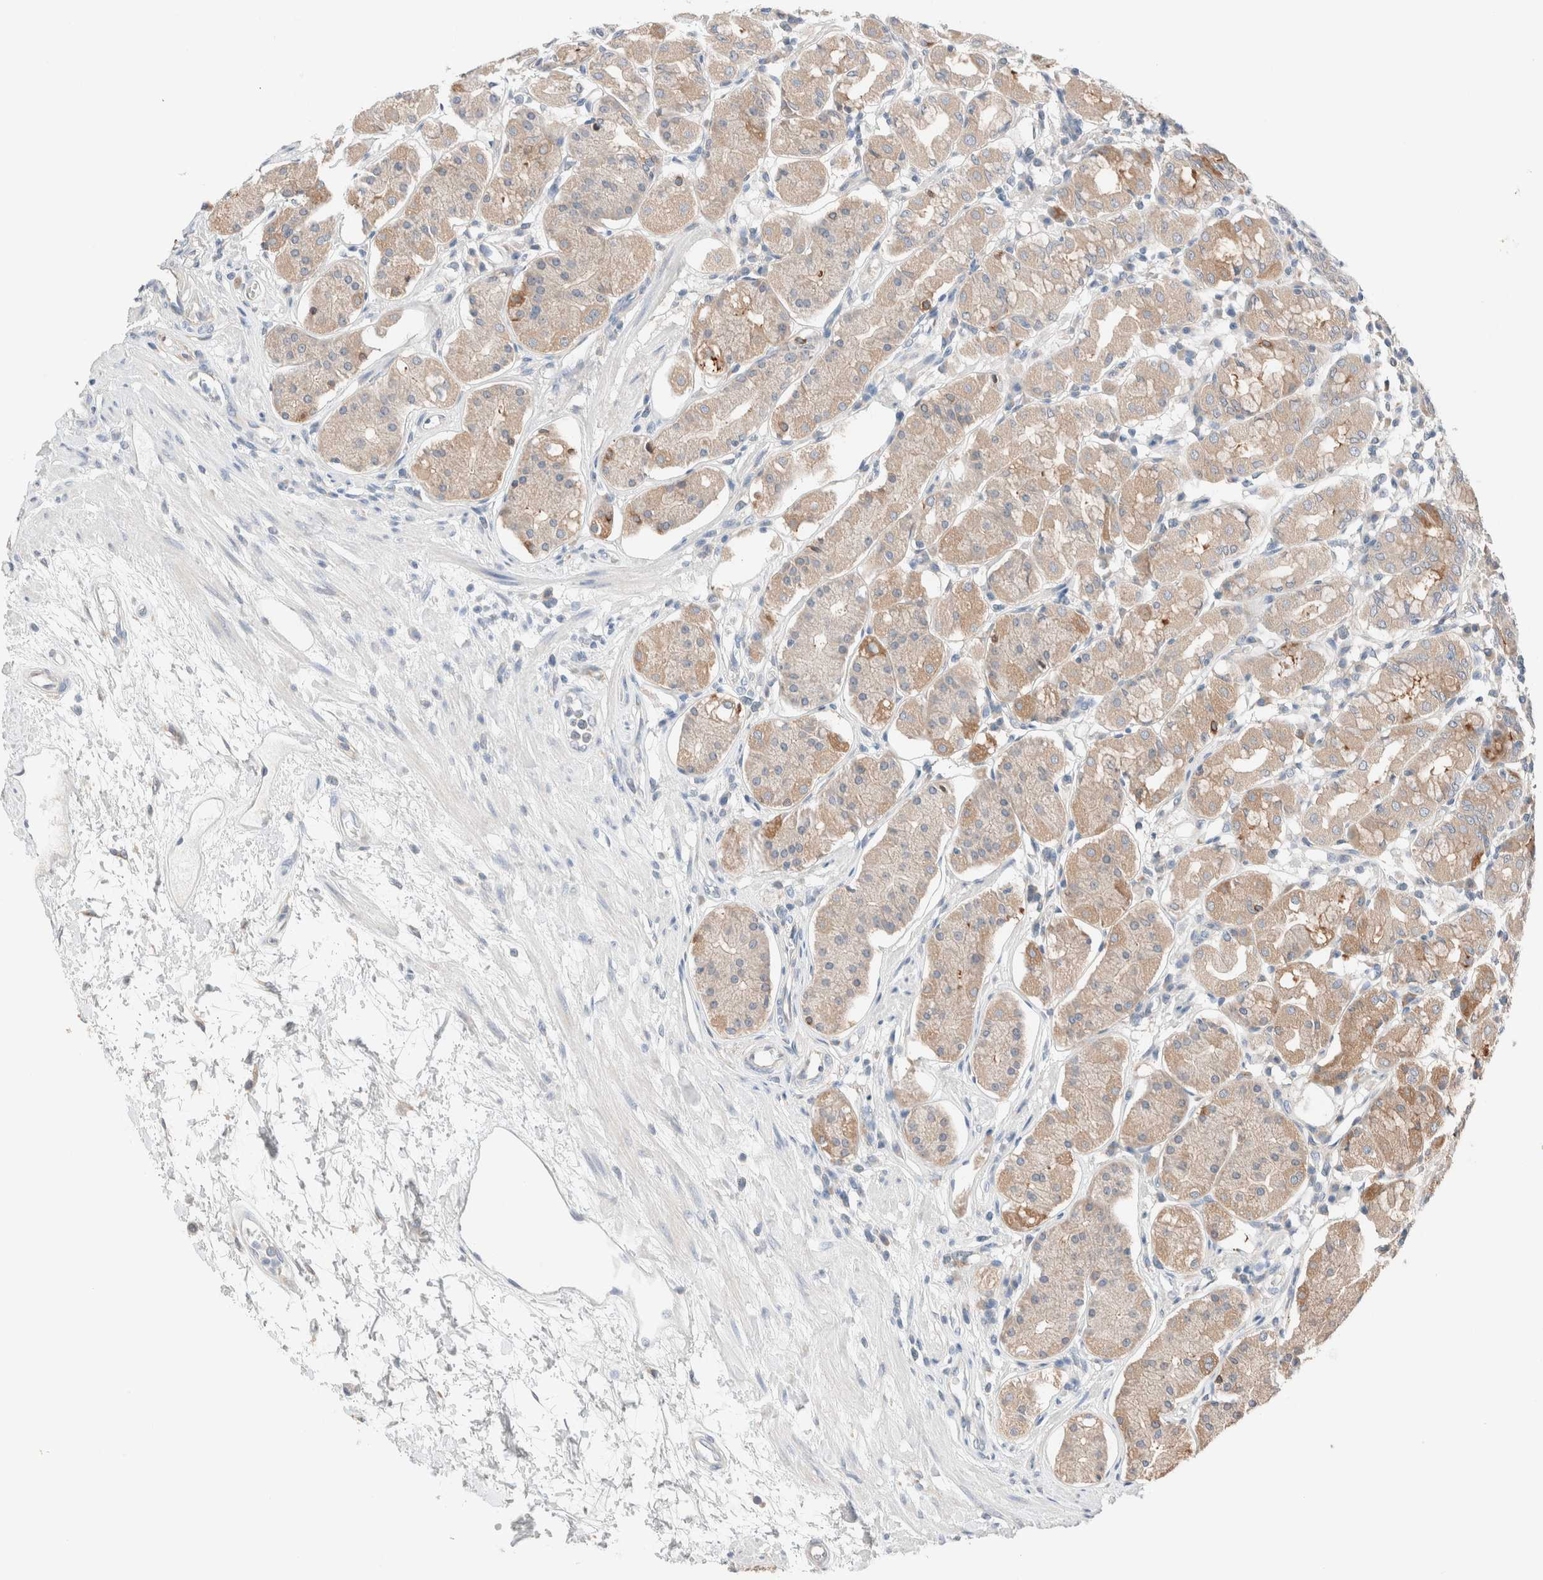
{"staining": {"intensity": "moderate", "quantity": "25%-75%", "location": "cytoplasmic/membranous"}, "tissue": "stomach", "cell_type": "Glandular cells", "image_type": "normal", "snomed": [{"axis": "morphology", "description": "Normal tissue, NOS"}, {"axis": "topography", "description": "Stomach"}, {"axis": "topography", "description": "Stomach, lower"}], "caption": "Immunohistochemical staining of unremarkable human stomach exhibits moderate cytoplasmic/membranous protein staining in about 25%-75% of glandular cells.", "gene": "PCM1", "patient": {"sex": "female", "age": 56}}